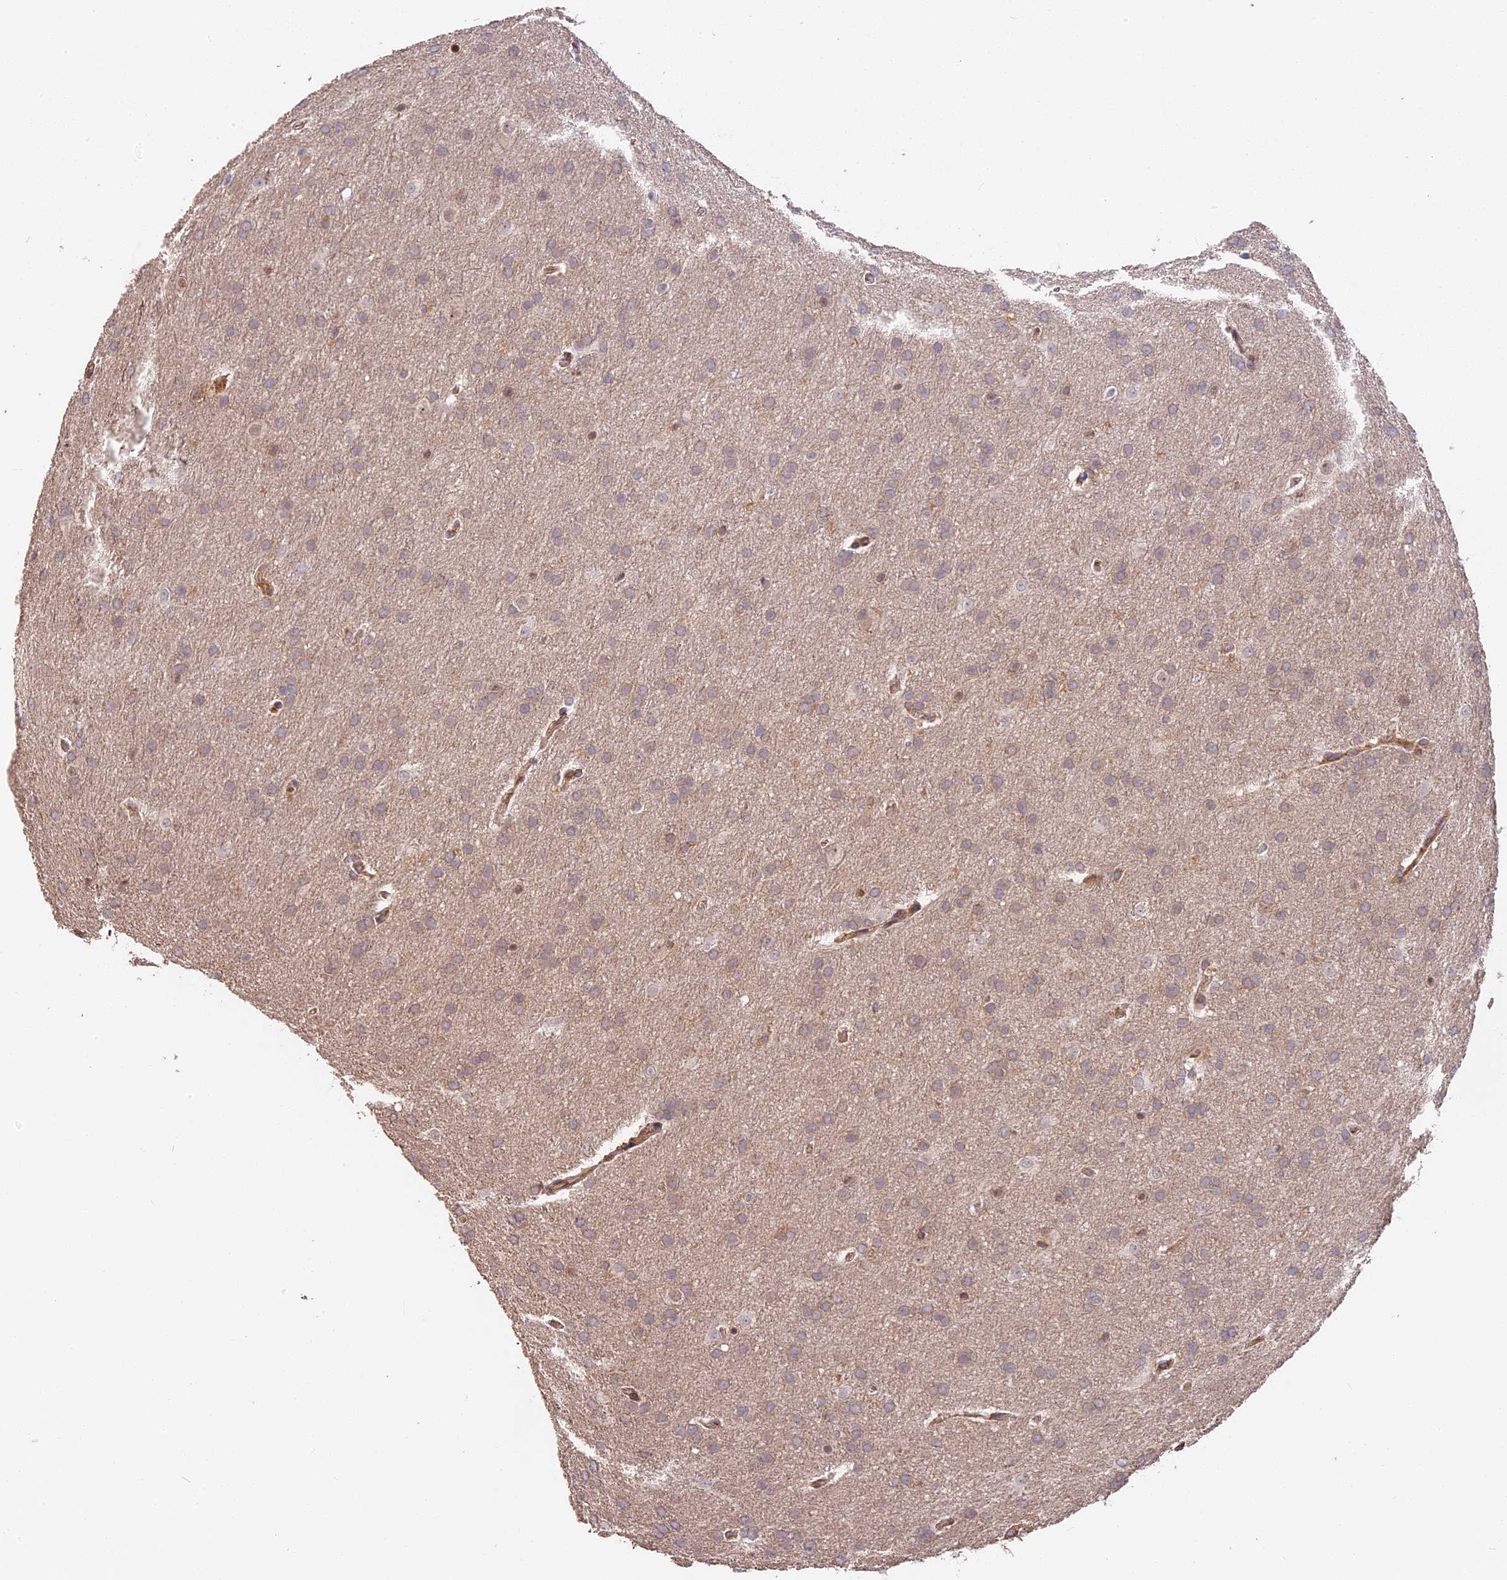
{"staining": {"intensity": "negative", "quantity": "none", "location": "none"}, "tissue": "glioma", "cell_type": "Tumor cells", "image_type": "cancer", "snomed": [{"axis": "morphology", "description": "Glioma, malignant, Low grade"}, {"axis": "topography", "description": "Brain"}], "caption": "This is a micrograph of immunohistochemistry (IHC) staining of glioma, which shows no positivity in tumor cells. (DAB IHC visualized using brightfield microscopy, high magnification).", "gene": "ARHGAP17", "patient": {"sex": "female", "age": 32}}